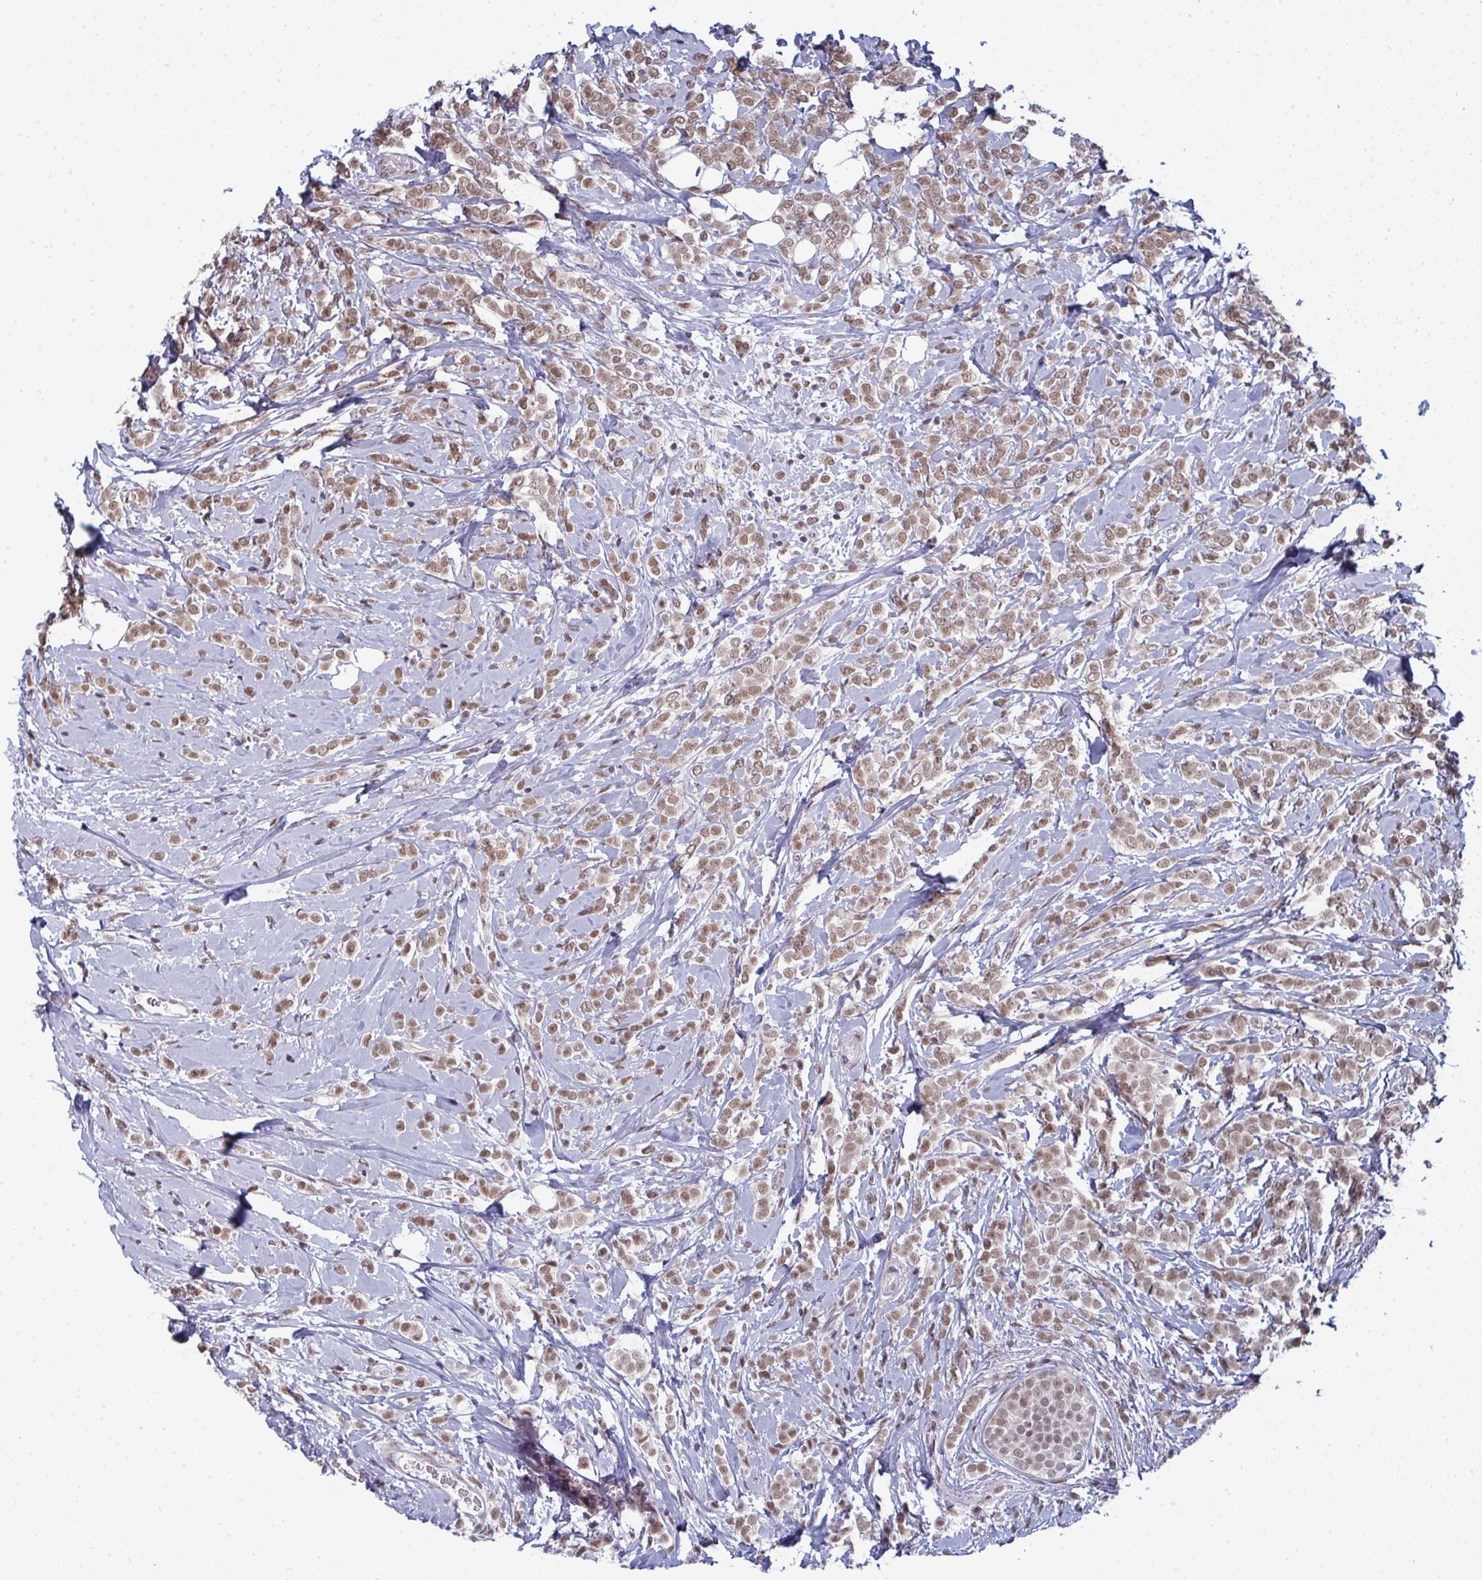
{"staining": {"intensity": "weak", "quantity": ">75%", "location": "nuclear"}, "tissue": "breast cancer", "cell_type": "Tumor cells", "image_type": "cancer", "snomed": [{"axis": "morphology", "description": "Lobular carcinoma"}, {"axis": "topography", "description": "Breast"}], "caption": "Approximately >75% of tumor cells in human lobular carcinoma (breast) display weak nuclear protein positivity as visualized by brown immunohistochemical staining.", "gene": "ATF1", "patient": {"sex": "female", "age": 49}}